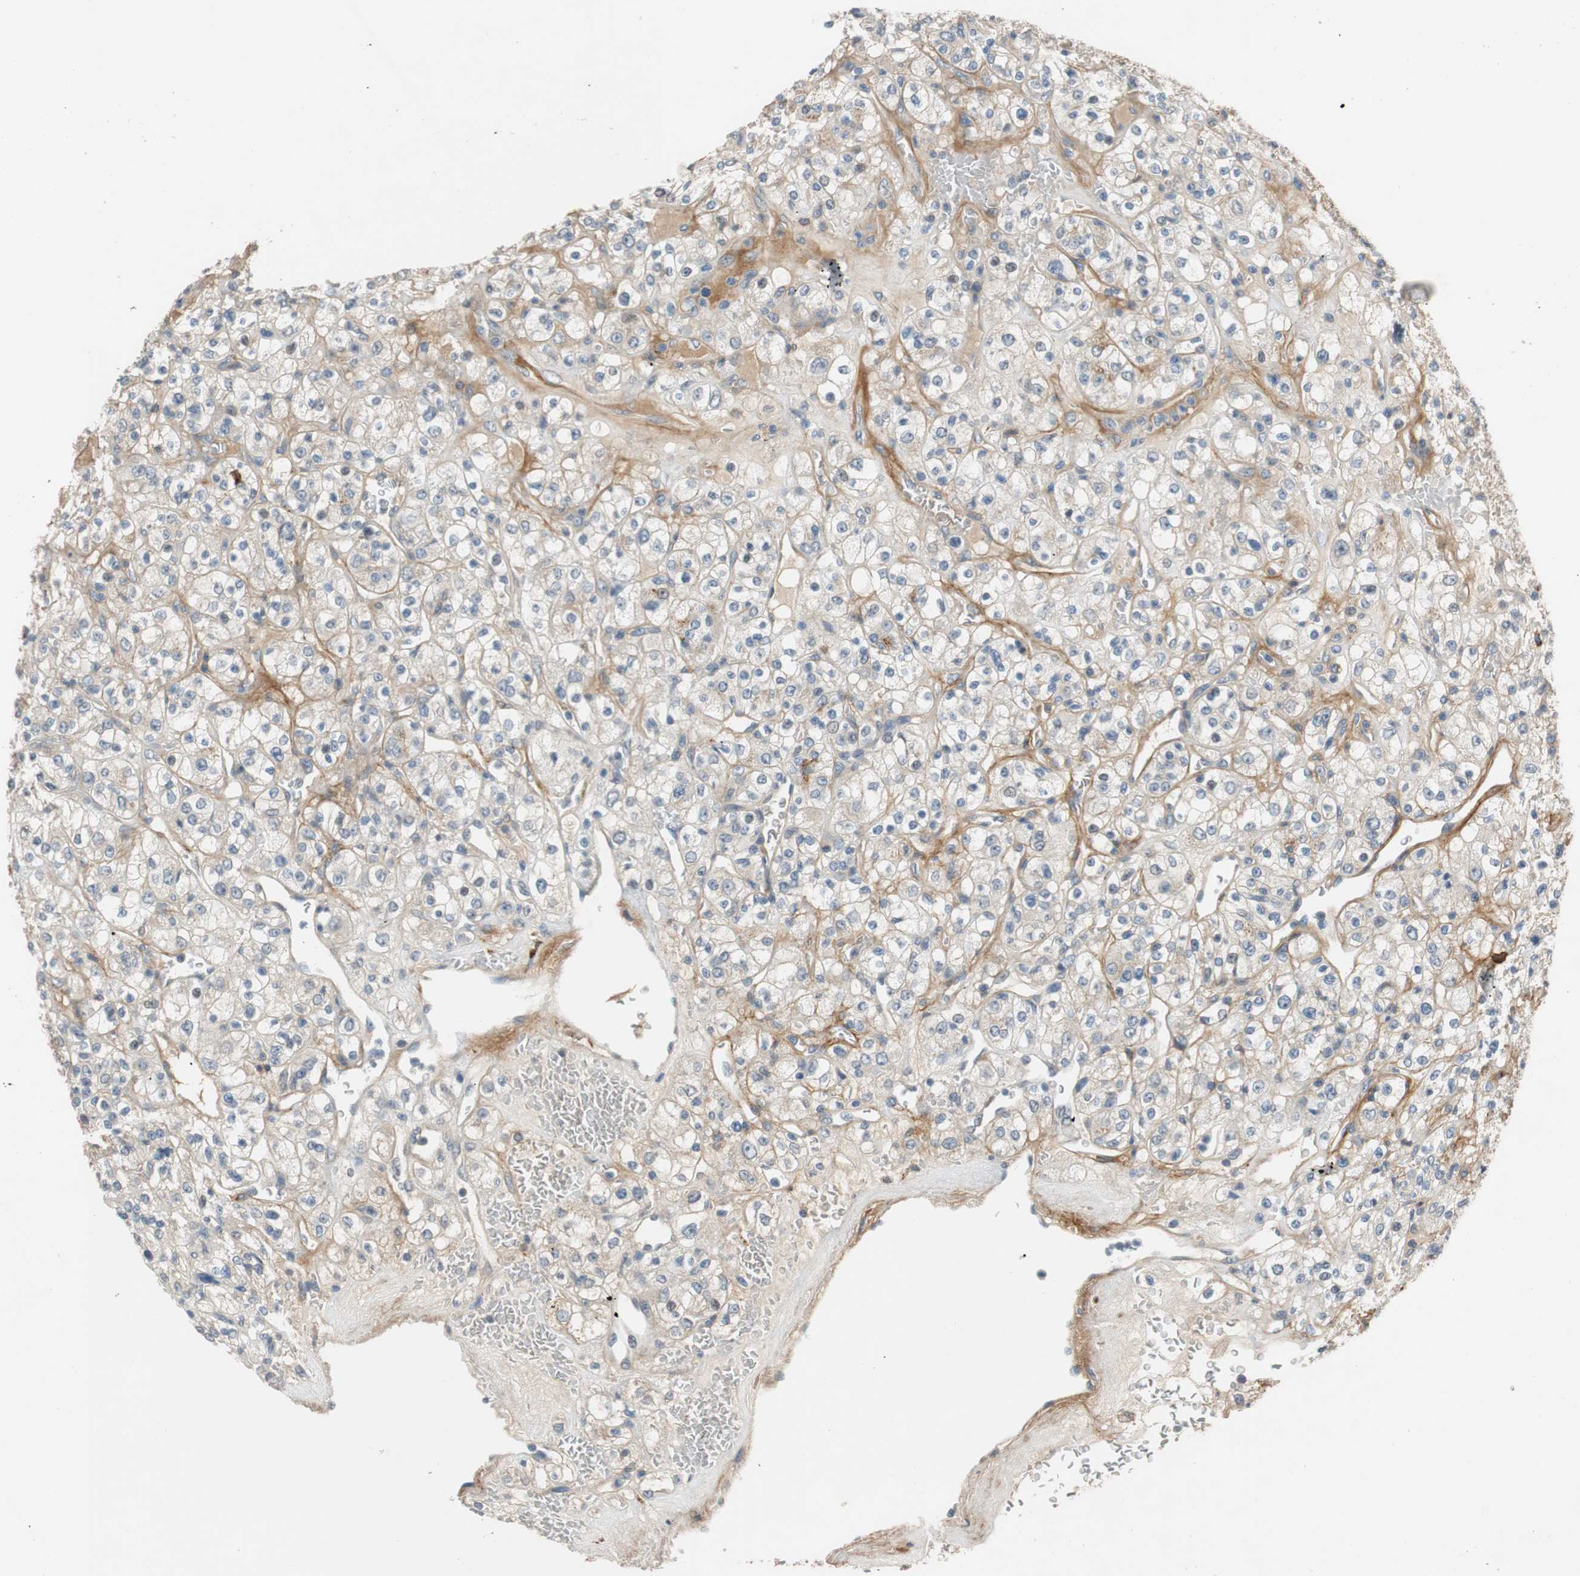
{"staining": {"intensity": "weak", "quantity": "25%-75%", "location": "cytoplasmic/membranous"}, "tissue": "renal cancer", "cell_type": "Tumor cells", "image_type": "cancer", "snomed": [{"axis": "morphology", "description": "Normal tissue, NOS"}, {"axis": "morphology", "description": "Adenocarcinoma, NOS"}, {"axis": "topography", "description": "Kidney"}], "caption": "Tumor cells display low levels of weak cytoplasmic/membranous positivity in about 25%-75% of cells in adenocarcinoma (renal).", "gene": "COL12A1", "patient": {"sex": "female", "age": 72}}